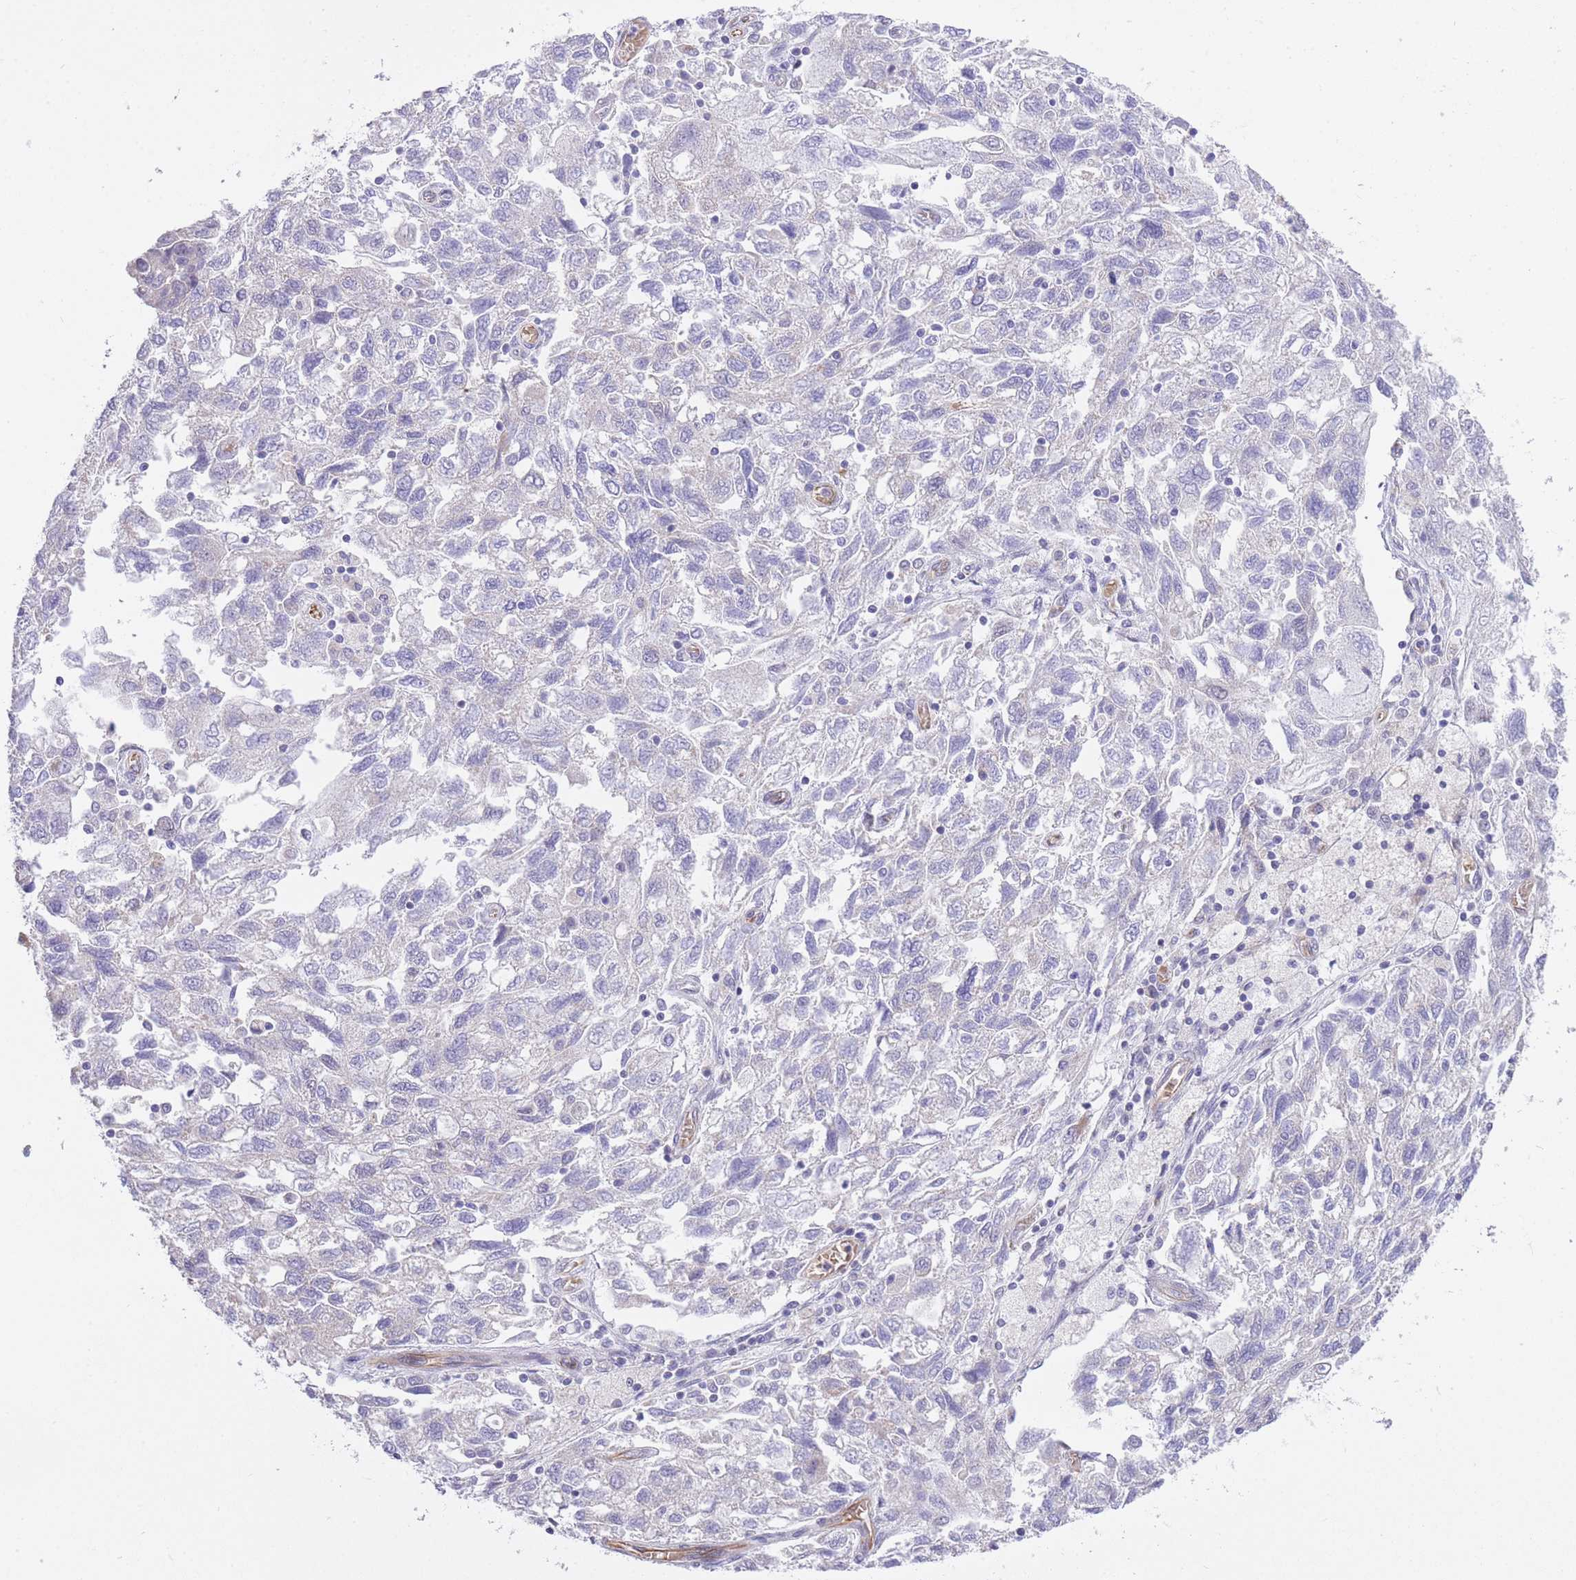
{"staining": {"intensity": "negative", "quantity": "none", "location": "none"}, "tissue": "ovarian cancer", "cell_type": "Tumor cells", "image_type": "cancer", "snomed": [{"axis": "morphology", "description": "Carcinoma, NOS"}, {"axis": "morphology", "description": "Cystadenocarcinoma, serous, NOS"}, {"axis": "topography", "description": "Ovary"}], "caption": "Image shows no protein positivity in tumor cells of ovarian cancer (carcinoma) tissue.", "gene": "MEIOSIN", "patient": {"sex": "female", "age": 69}}